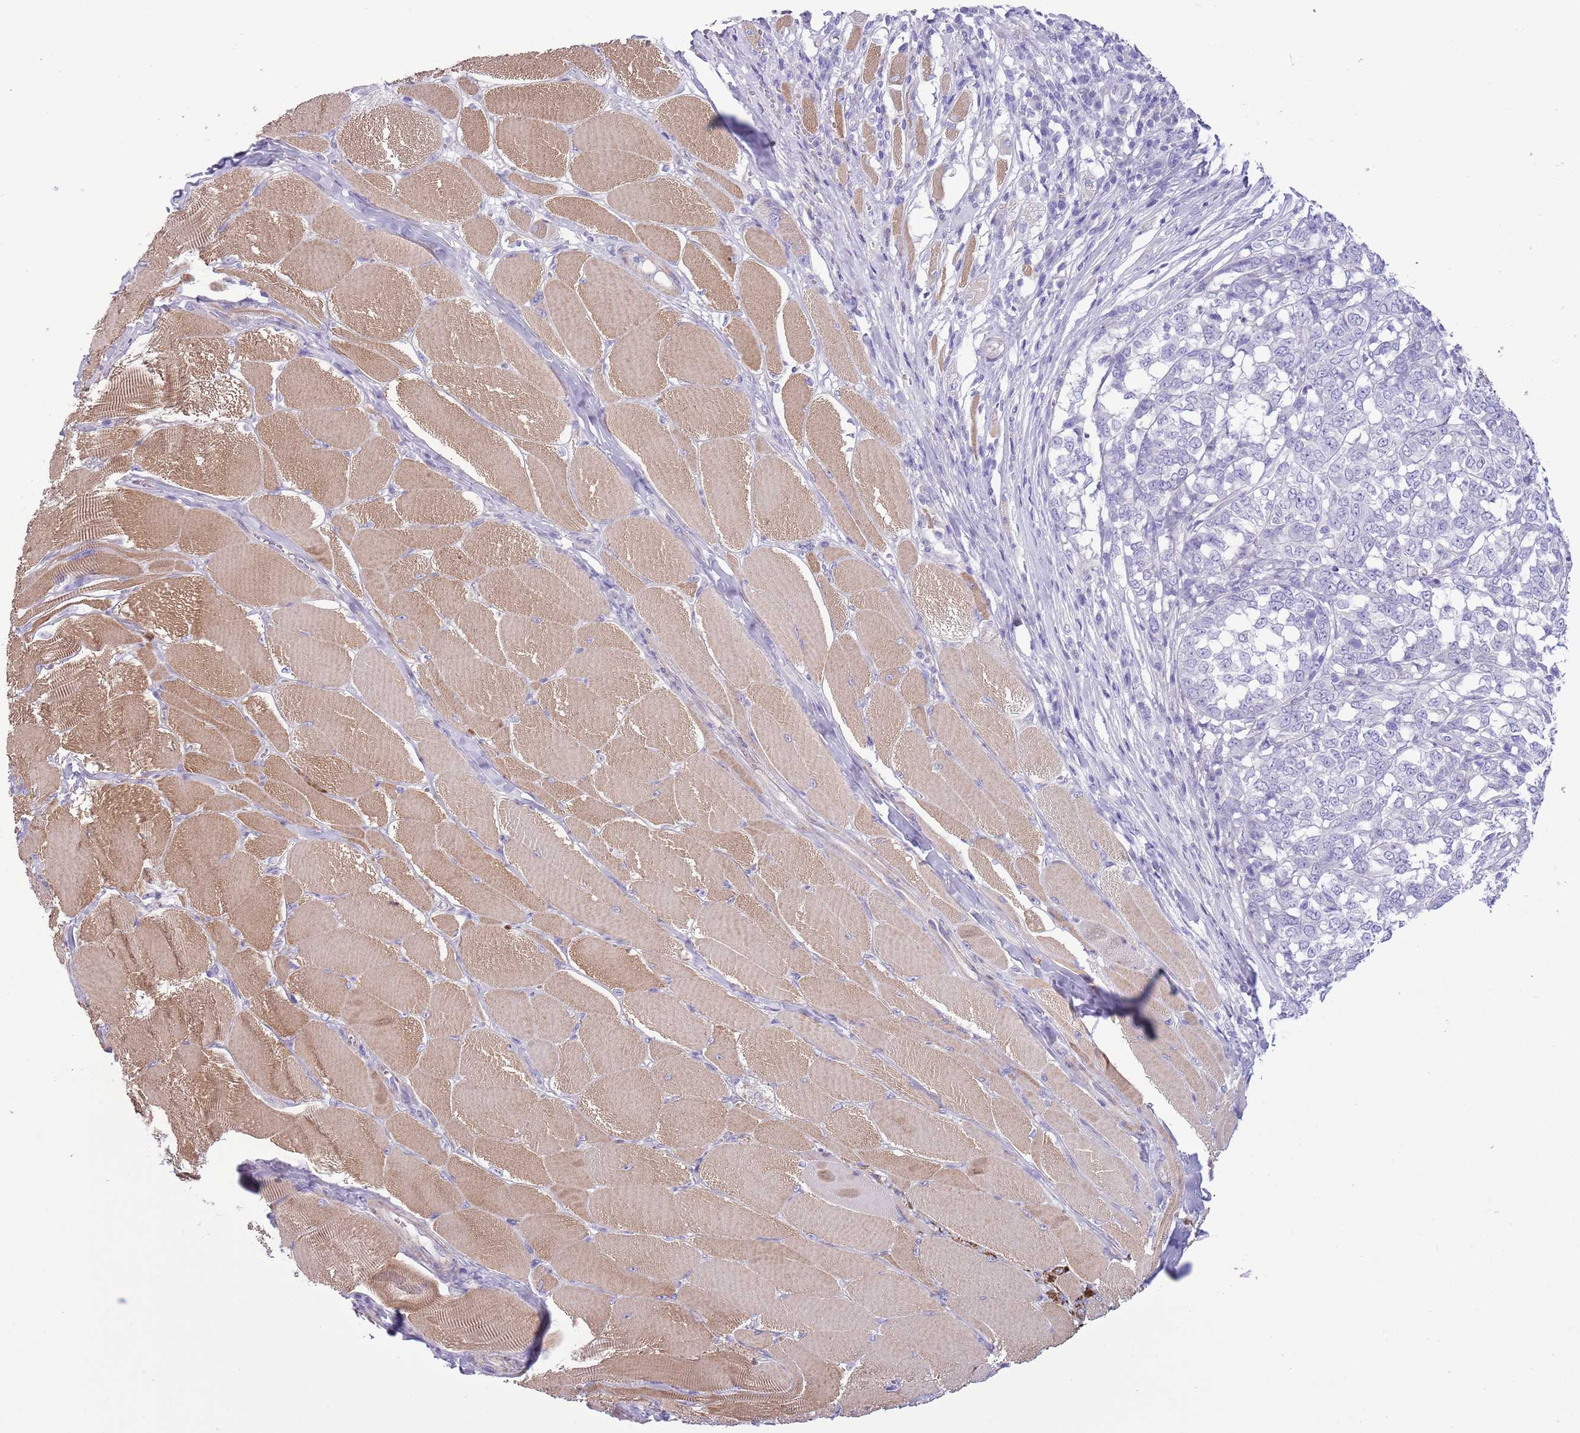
{"staining": {"intensity": "negative", "quantity": "none", "location": "none"}, "tissue": "melanoma", "cell_type": "Tumor cells", "image_type": "cancer", "snomed": [{"axis": "morphology", "description": "Malignant melanoma, NOS"}, {"axis": "topography", "description": "Skin"}], "caption": "This is an immunohistochemistry histopathology image of melanoma. There is no expression in tumor cells.", "gene": "OR6M1", "patient": {"sex": "female", "age": 72}}